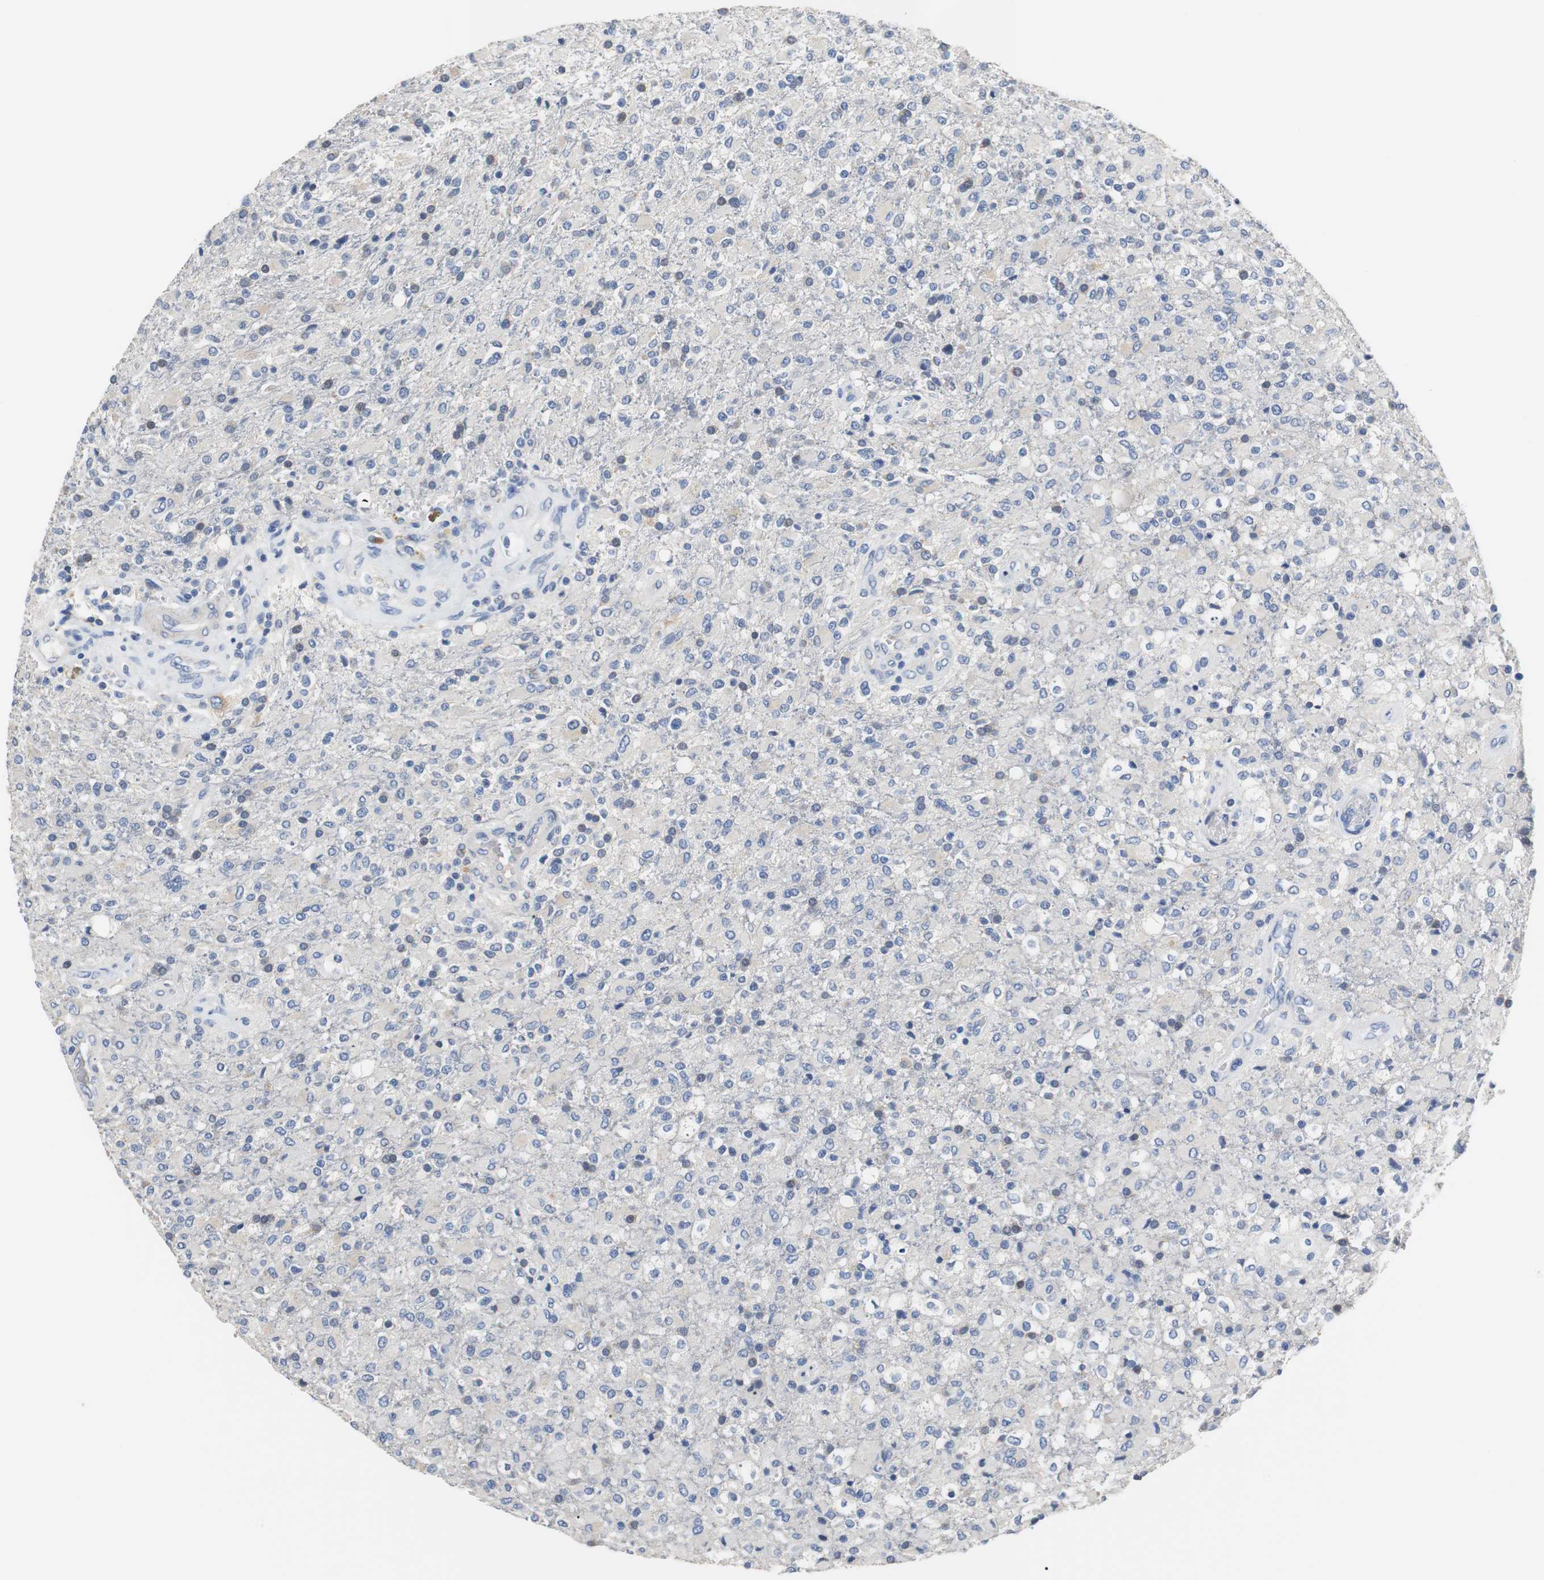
{"staining": {"intensity": "negative", "quantity": "none", "location": "none"}, "tissue": "glioma", "cell_type": "Tumor cells", "image_type": "cancer", "snomed": [{"axis": "morphology", "description": "Glioma, malignant, High grade"}, {"axis": "topography", "description": "Brain"}], "caption": "IHC micrograph of human glioma stained for a protein (brown), which exhibits no staining in tumor cells.", "gene": "PCK1", "patient": {"sex": "male", "age": 71}}